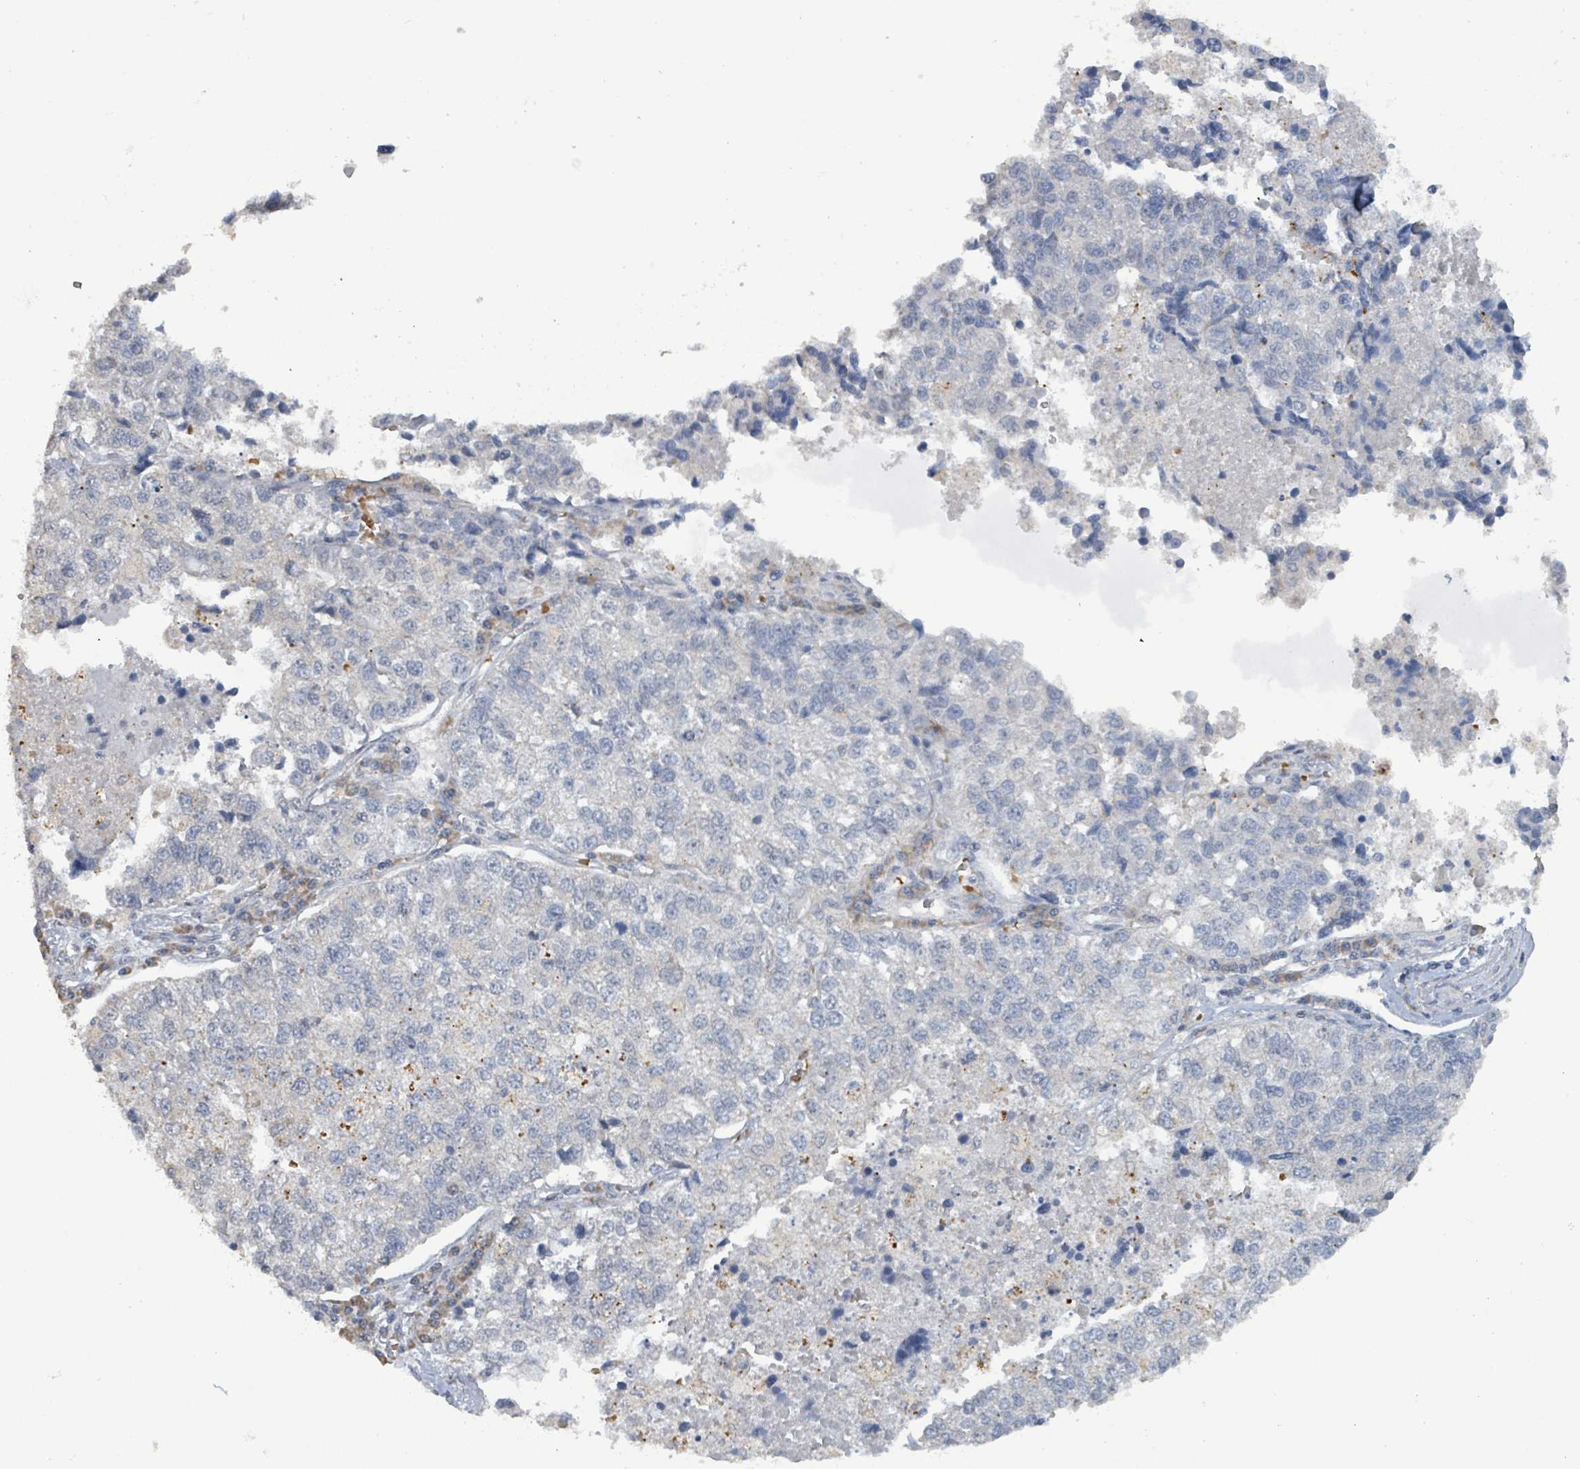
{"staining": {"intensity": "negative", "quantity": "none", "location": "none"}, "tissue": "lung cancer", "cell_type": "Tumor cells", "image_type": "cancer", "snomed": [{"axis": "morphology", "description": "Adenocarcinoma, NOS"}, {"axis": "topography", "description": "Lung"}], "caption": "DAB (3,3'-diaminobenzidine) immunohistochemical staining of lung adenocarcinoma exhibits no significant expression in tumor cells. The staining was performed using DAB (3,3'-diaminobenzidine) to visualize the protein expression in brown, while the nuclei were stained in blue with hematoxylin (Magnification: 20x).", "gene": "SEBOX", "patient": {"sex": "male", "age": 49}}